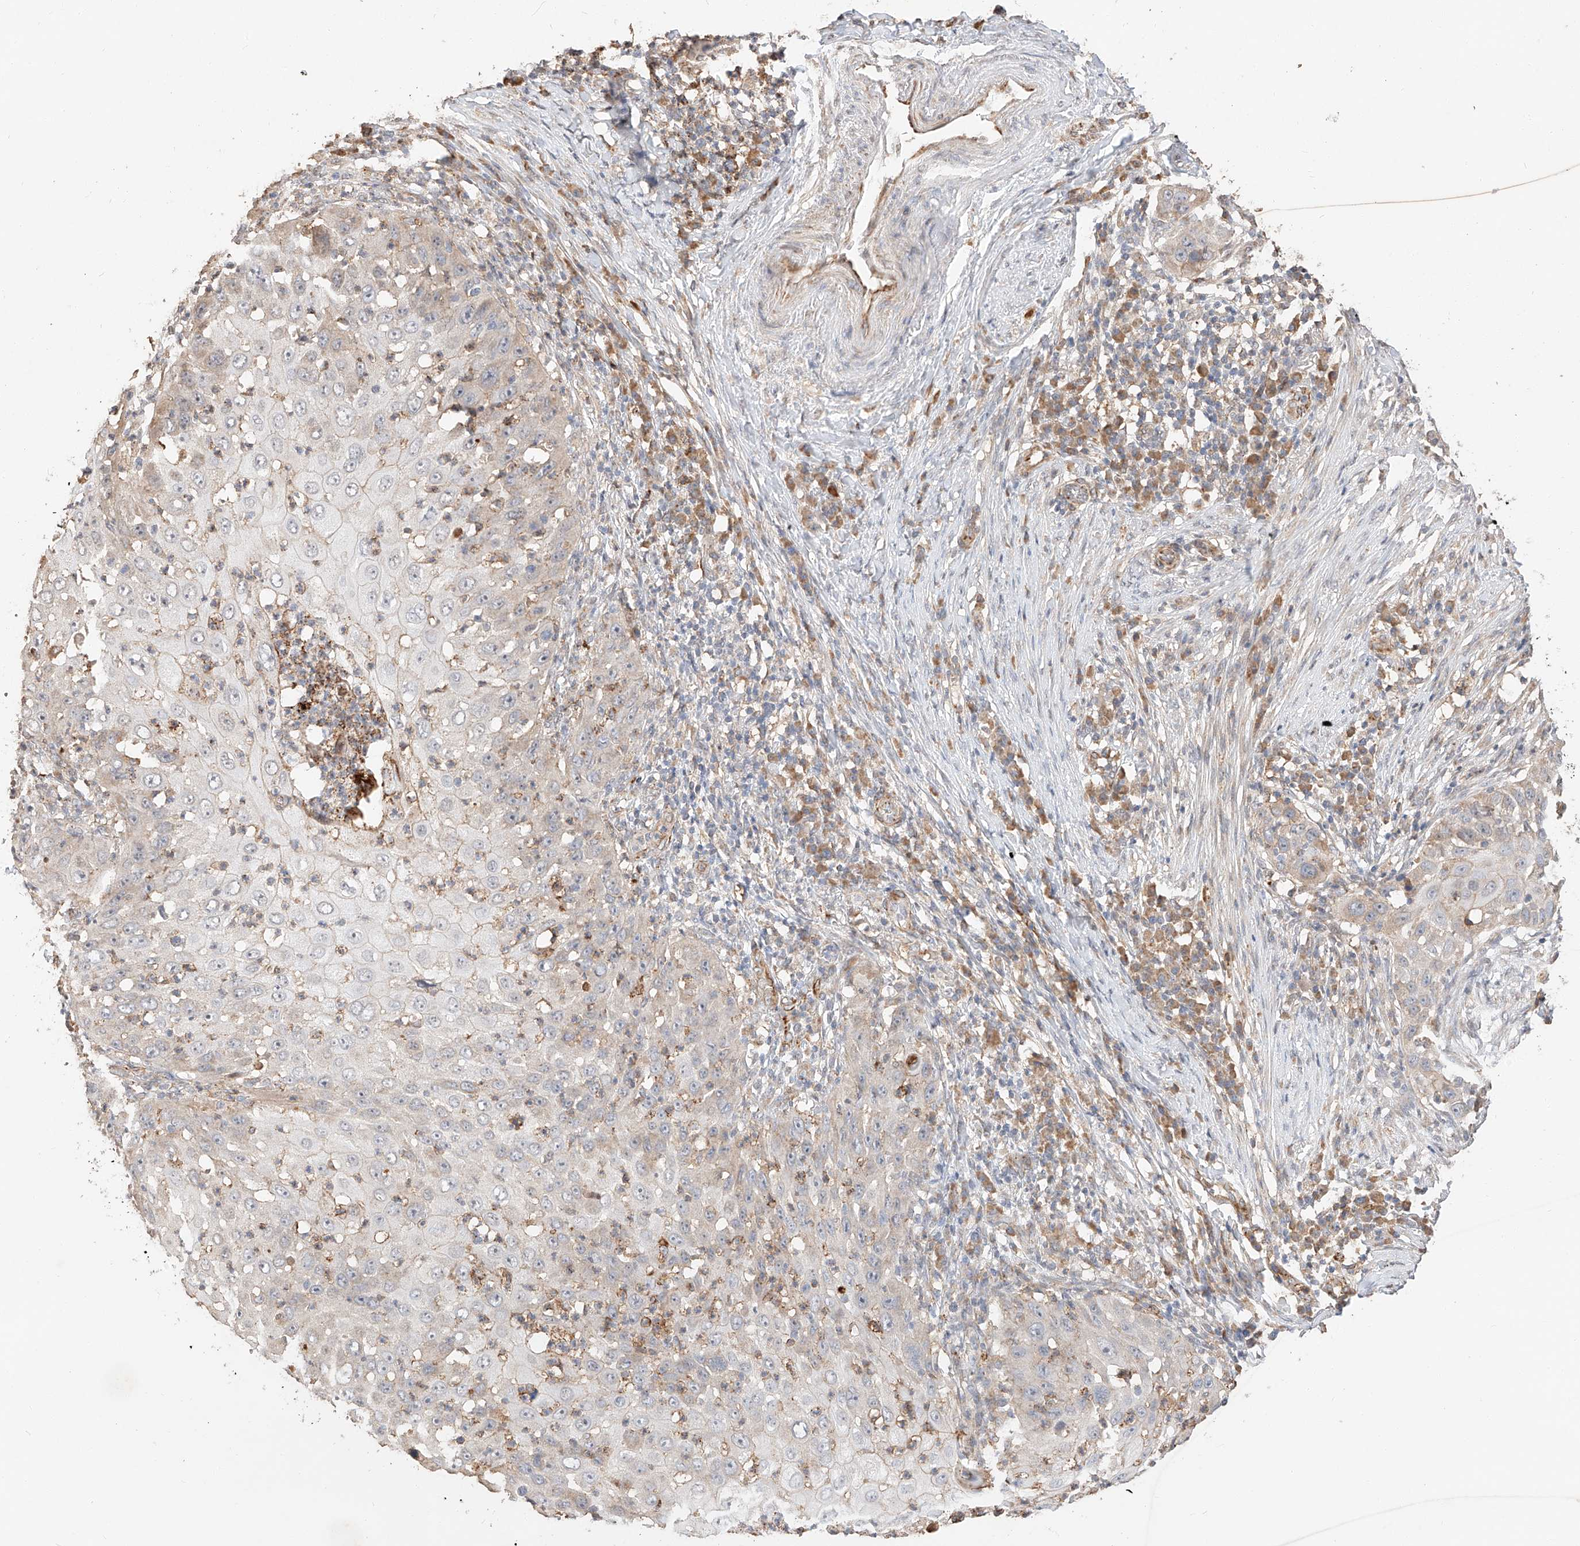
{"staining": {"intensity": "negative", "quantity": "none", "location": "none"}, "tissue": "skin cancer", "cell_type": "Tumor cells", "image_type": "cancer", "snomed": [{"axis": "morphology", "description": "Squamous cell carcinoma, NOS"}, {"axis": "topography", "description": "Skin"}], "caption": "DAB (3,3'-diaminobenzidine) immunohistochemical staining of human skin cancer (squamous cell carcinoma) exhibits no significant expression in tumor cells.", "gene": "SUSD6", "patient": {"sex": "female", "age": 44}}